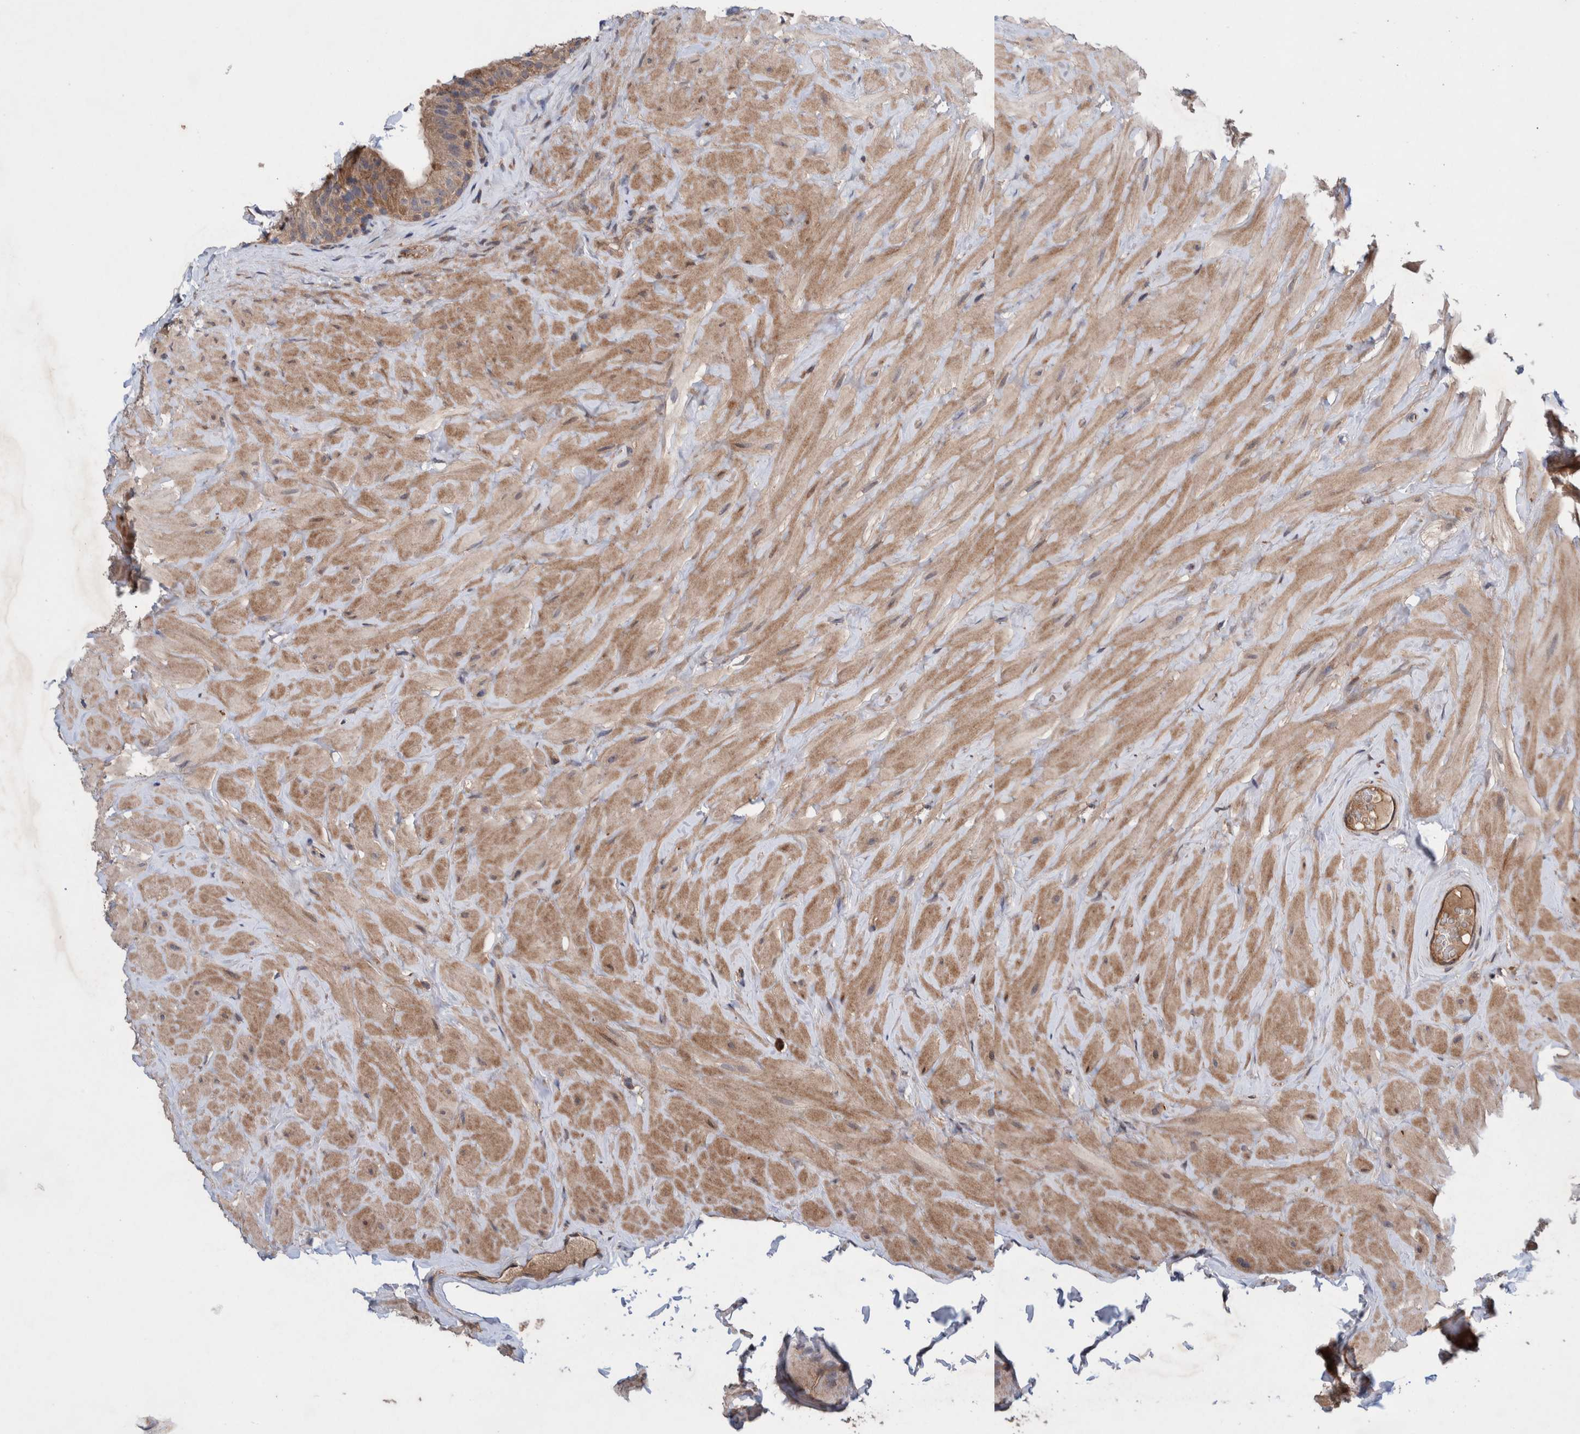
{"staining": {"intensity": "moderate", "quantity": ">75%", "location": "cytoplasmic/membranous"}, "tissue": "epididymis", "cell_type": "Glandular cells", "image_type": "normal", "snomed": [{"axis": "morphology", "description": "Normal tissue, NOS"}, {"axis": "topography", "description": "Vascular tissue"}, {"axis": "topography", "description": "Epididymis"}], "caption": "A brown stain highlights moderate cytoplasmic/membranous expression of a protein in glandular cells of unremarkable human epididymis.", "gene": "PIK3R6", "patient": {"sex": "male", "age": 49}}